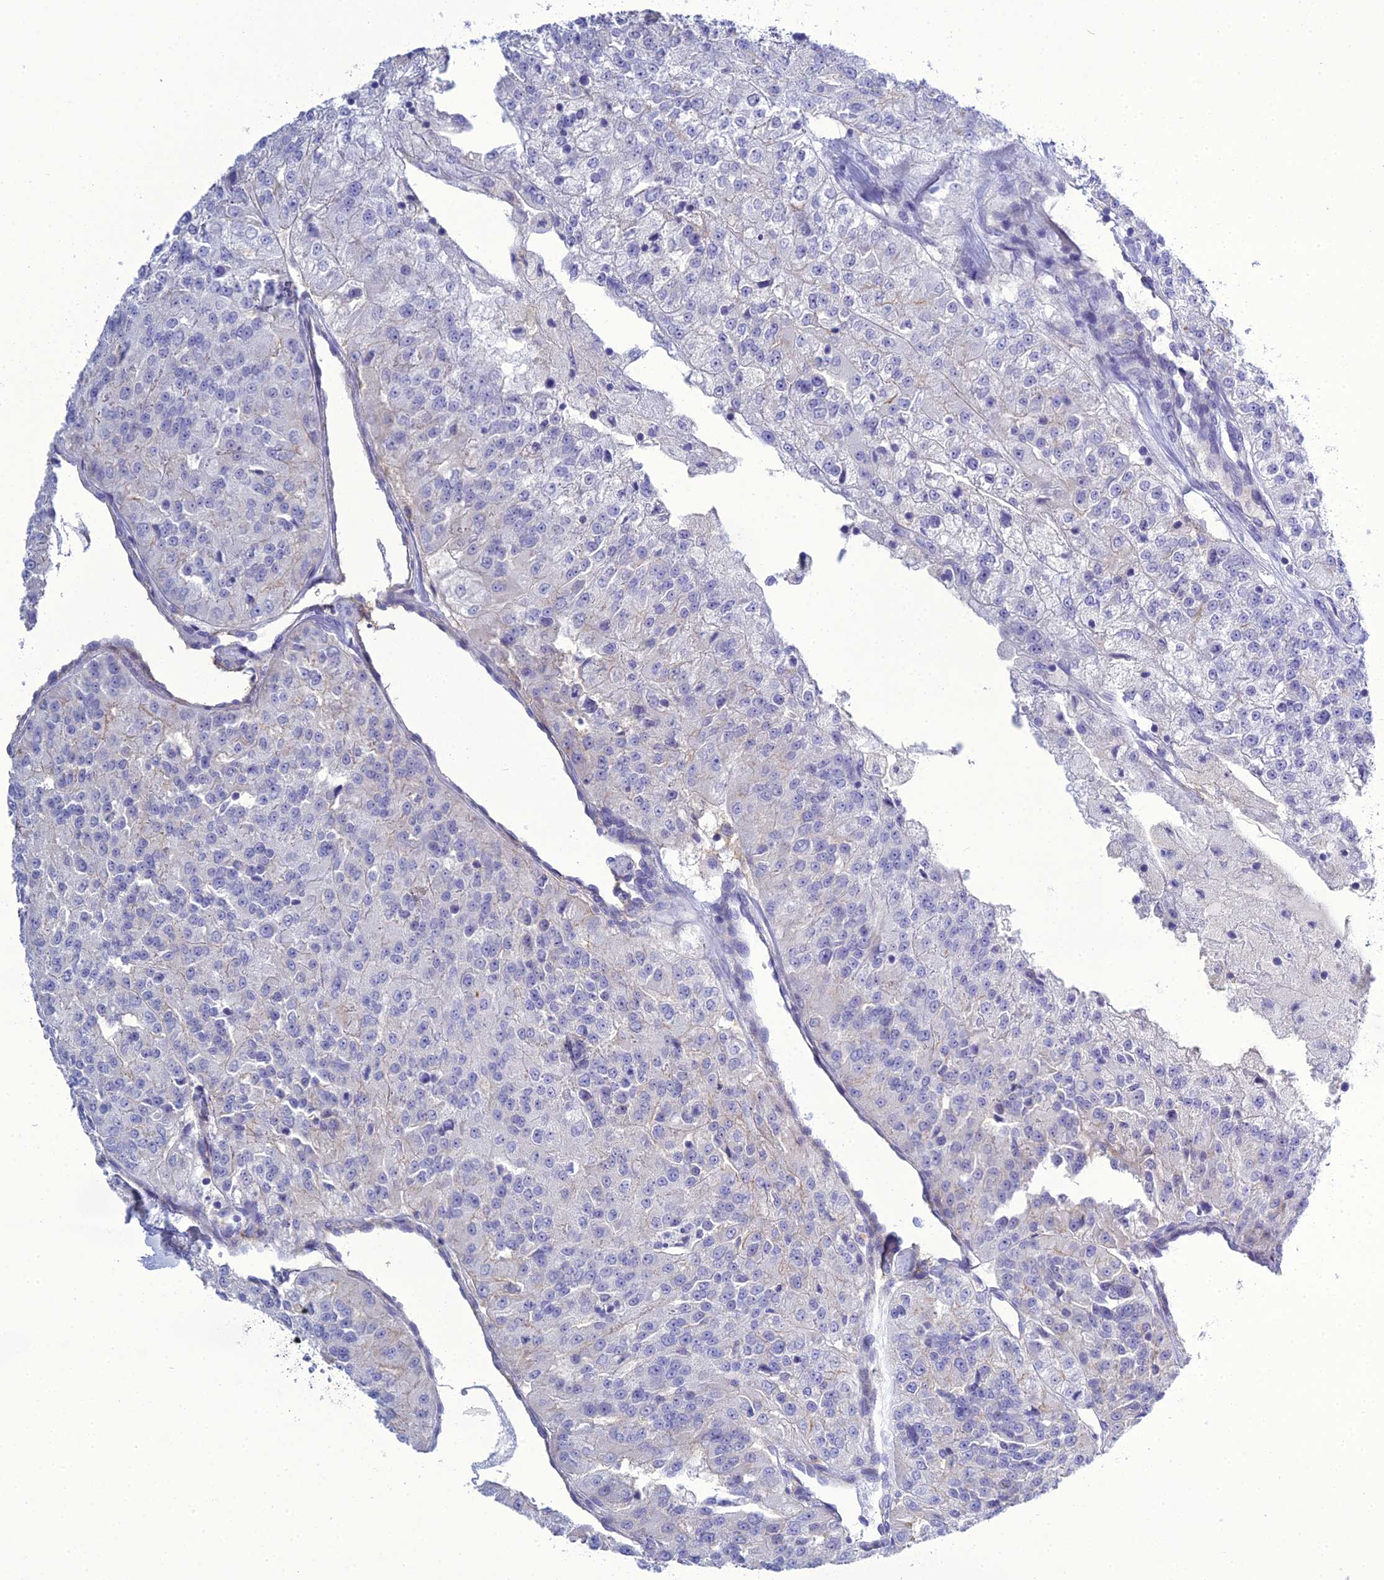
{"staining": {"intensity": "negative", "quantity": "none", "location": "none"}, "tissue": "renal cancer", "cell_type": "Tumor cells", "image_type": "cancer", "snomed": [{"axis": "morphology", "description": "Adenocarcinoma, NOS"}, {"axis": "topography", "description": "Kidney"}], "caption": "A photomicrograph of human renal adenocarcinoma is negative for staining in tumor cells.", "gene": "ACE", "patient": {"sex": "female", "age": 63}}